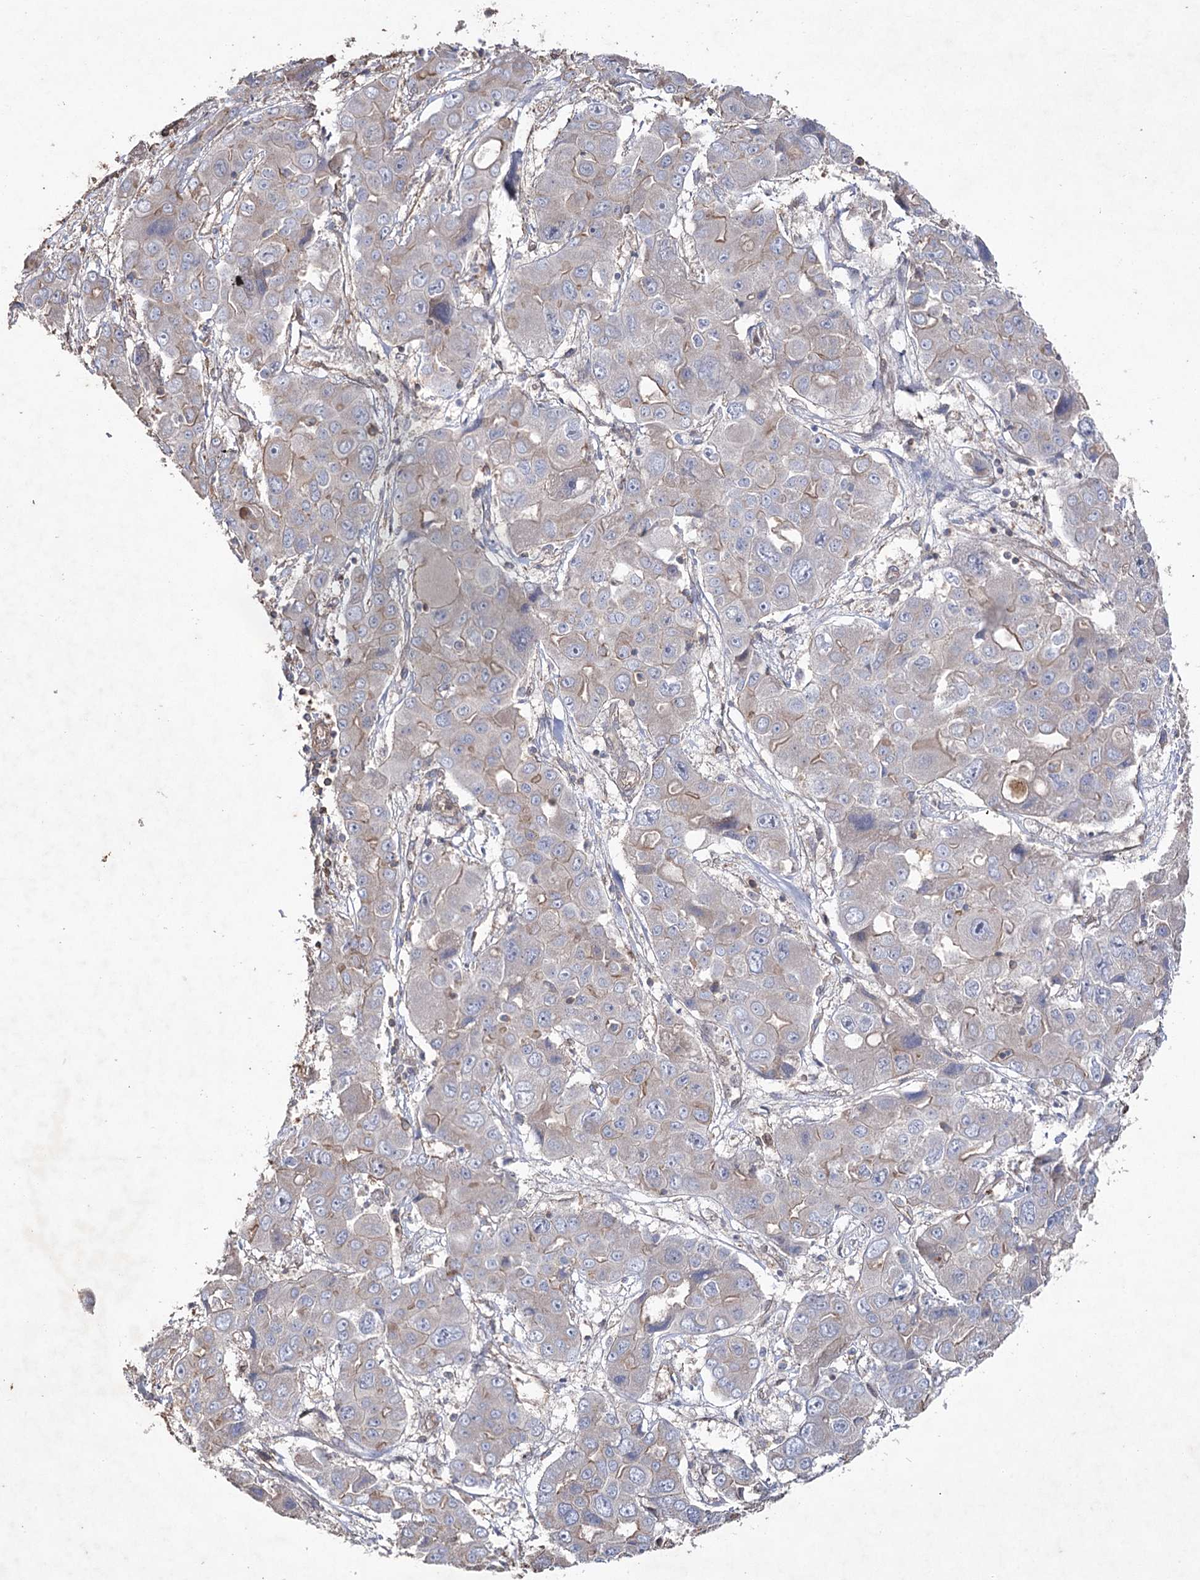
{"staining": {"intensity": "weak", "quantity": "<25%", "location": "cytoplasmic/membranous"}, "tissue": "liver cancer", "cell_type": "Tumor cells", "image_type": "cancer", "snomed": [{"axis": "morphology", "description": "Cholangiocarcinoma"}, {"axis": "topography", "description": "Liver"}], "caption": "Protein analysis of liver cancer exhibits no significant positivity in tumor cells.", "gene": "FAM13B", "patient": {"sex": "male", "age": 67}}